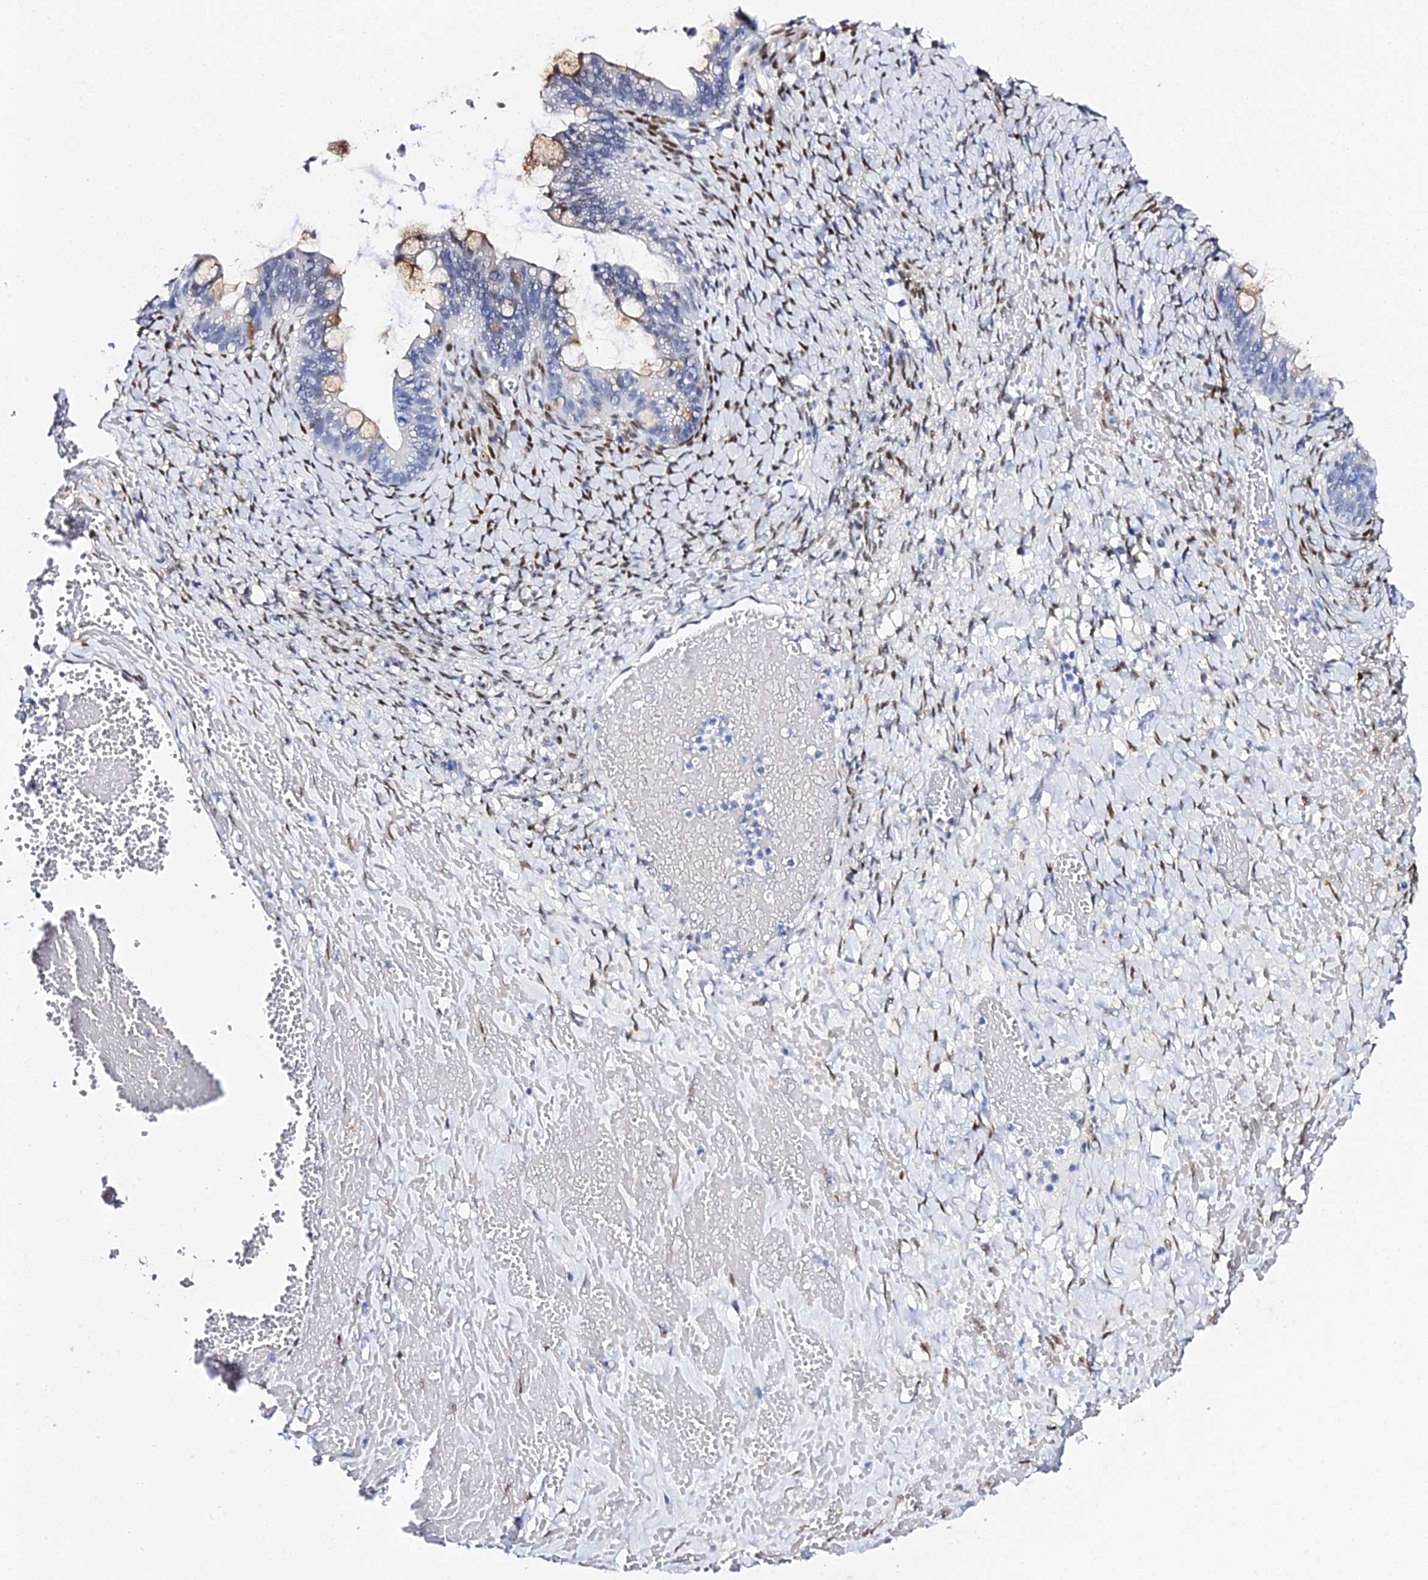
{"staining": {"intensity": "weak", "quantity": "<25%", "location": "cytoplasmic/membranous"}, "tissue": "ovarian cancer", "cell_type": "Tumor cells", "image_type": "cancer", "snomed": [{"axis": "morphology", "description": "Cystadenocarcinoma, mucinous, NOS"}, {"axis": "topography", "description": "Ovary"}], "caption": "Immunohistochemistry (IHC) histopathology image of neoplastic tissue: human ovarian mucinous cystadenocarcinoma stained with DAB (3,3'-diaminobenzidine) demonstrates no significant protein expression in tumor cells.", "gene": "POFUT2", "patient": {"sex": "female", "age": 73}}